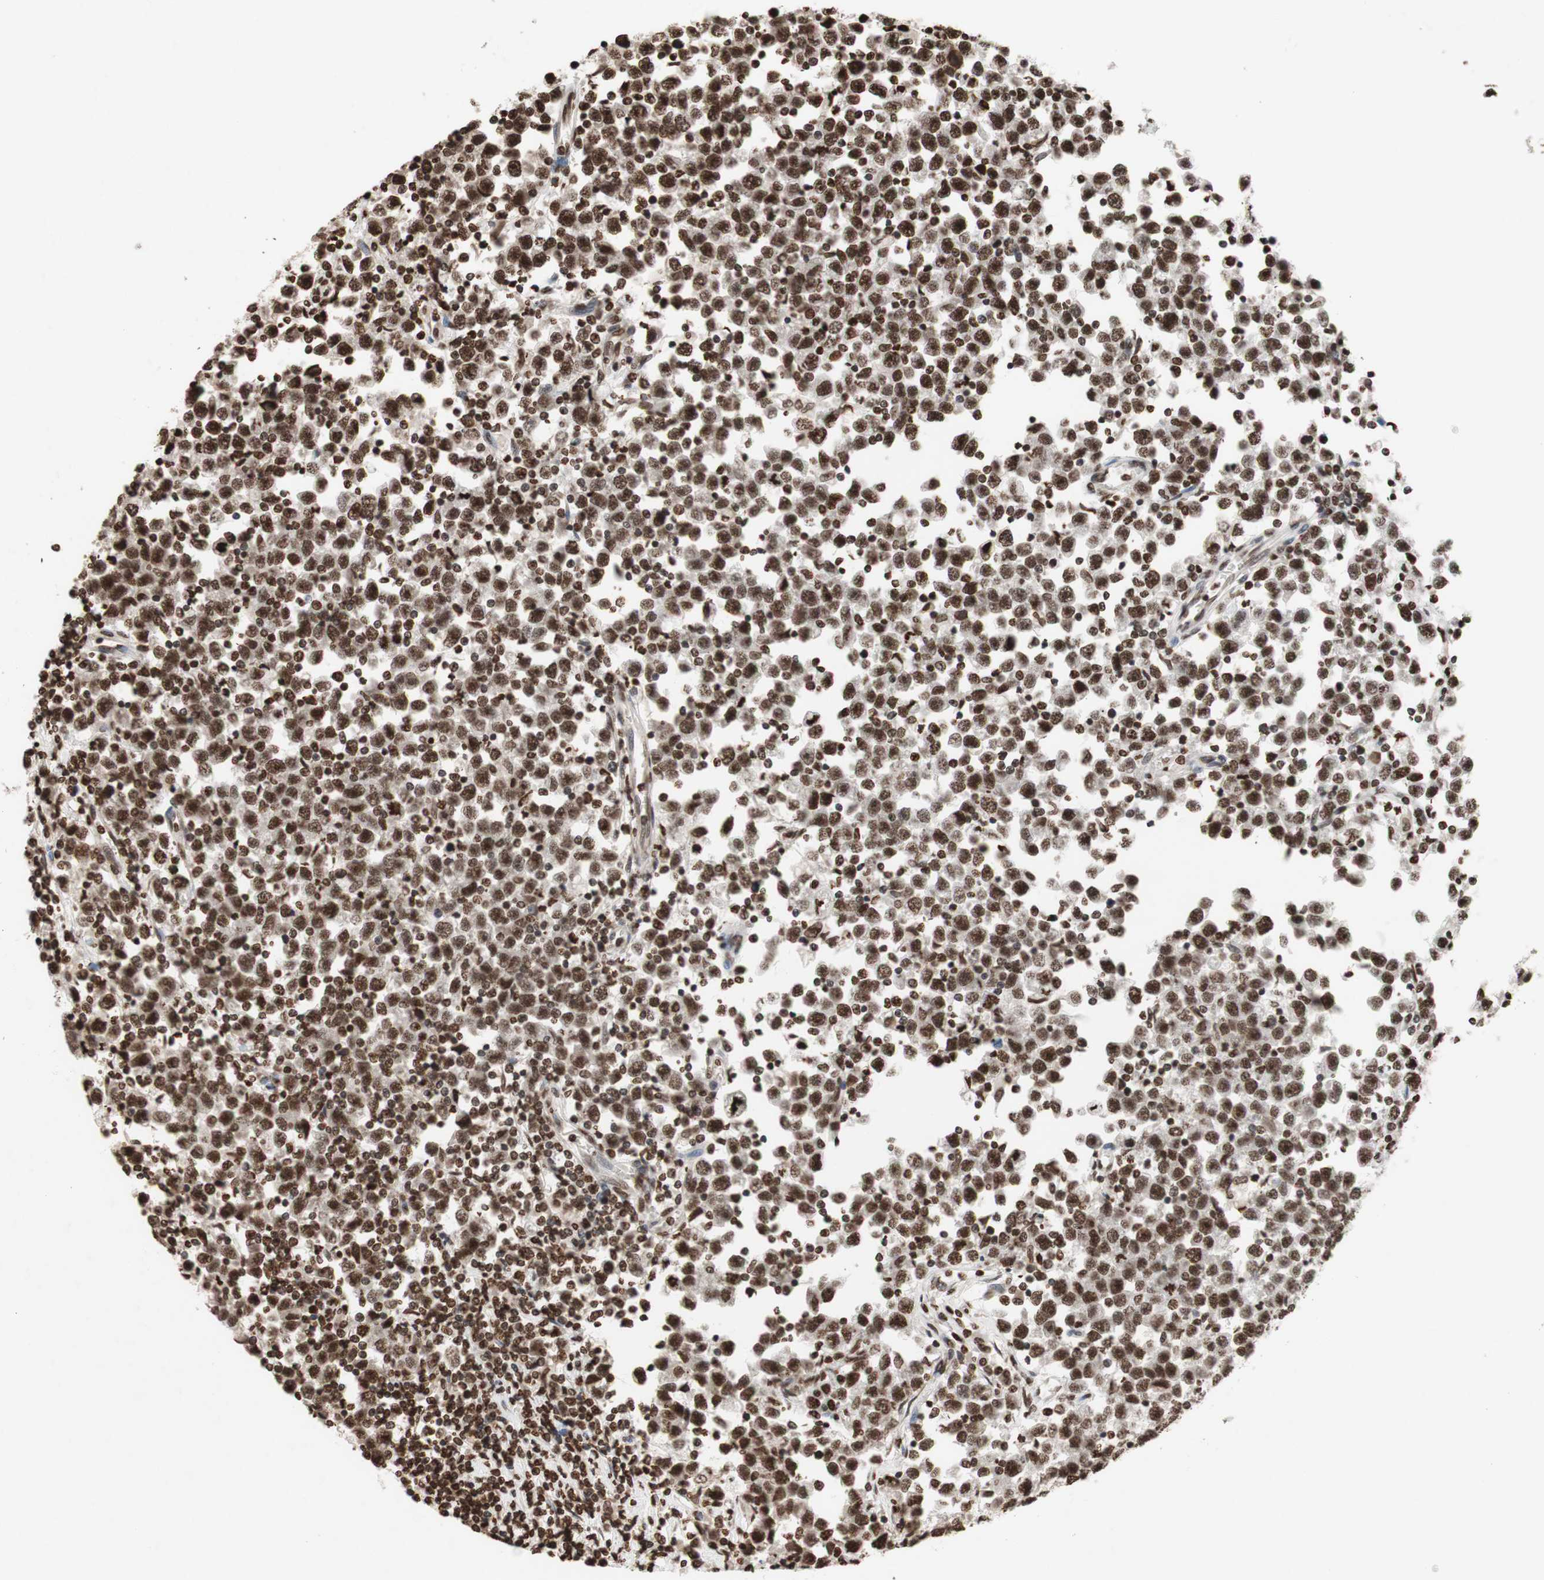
{"staining": {"intensity": "strong", "quantity": ">75%", "location": "nuclear"}, "tissue": "testis cancer", "cell_type": "Tumor cells", "image_type": "cancer", "snomed": [{"axis": "morphology", "description": "Seminoma, NOS"}, {"axis": "topography", "description": "Testis"}], "caption": "Protein expression analysis of human testis seminoma reveals strong nuclear expression in about >75% of tumor cells. (DAB (3,3'-diaminobenzidine) IHC, brown staining for protein, blue staining for nuclei).", "gene": "NCOA3", "patient": {"sex": "male", "age": 43}}